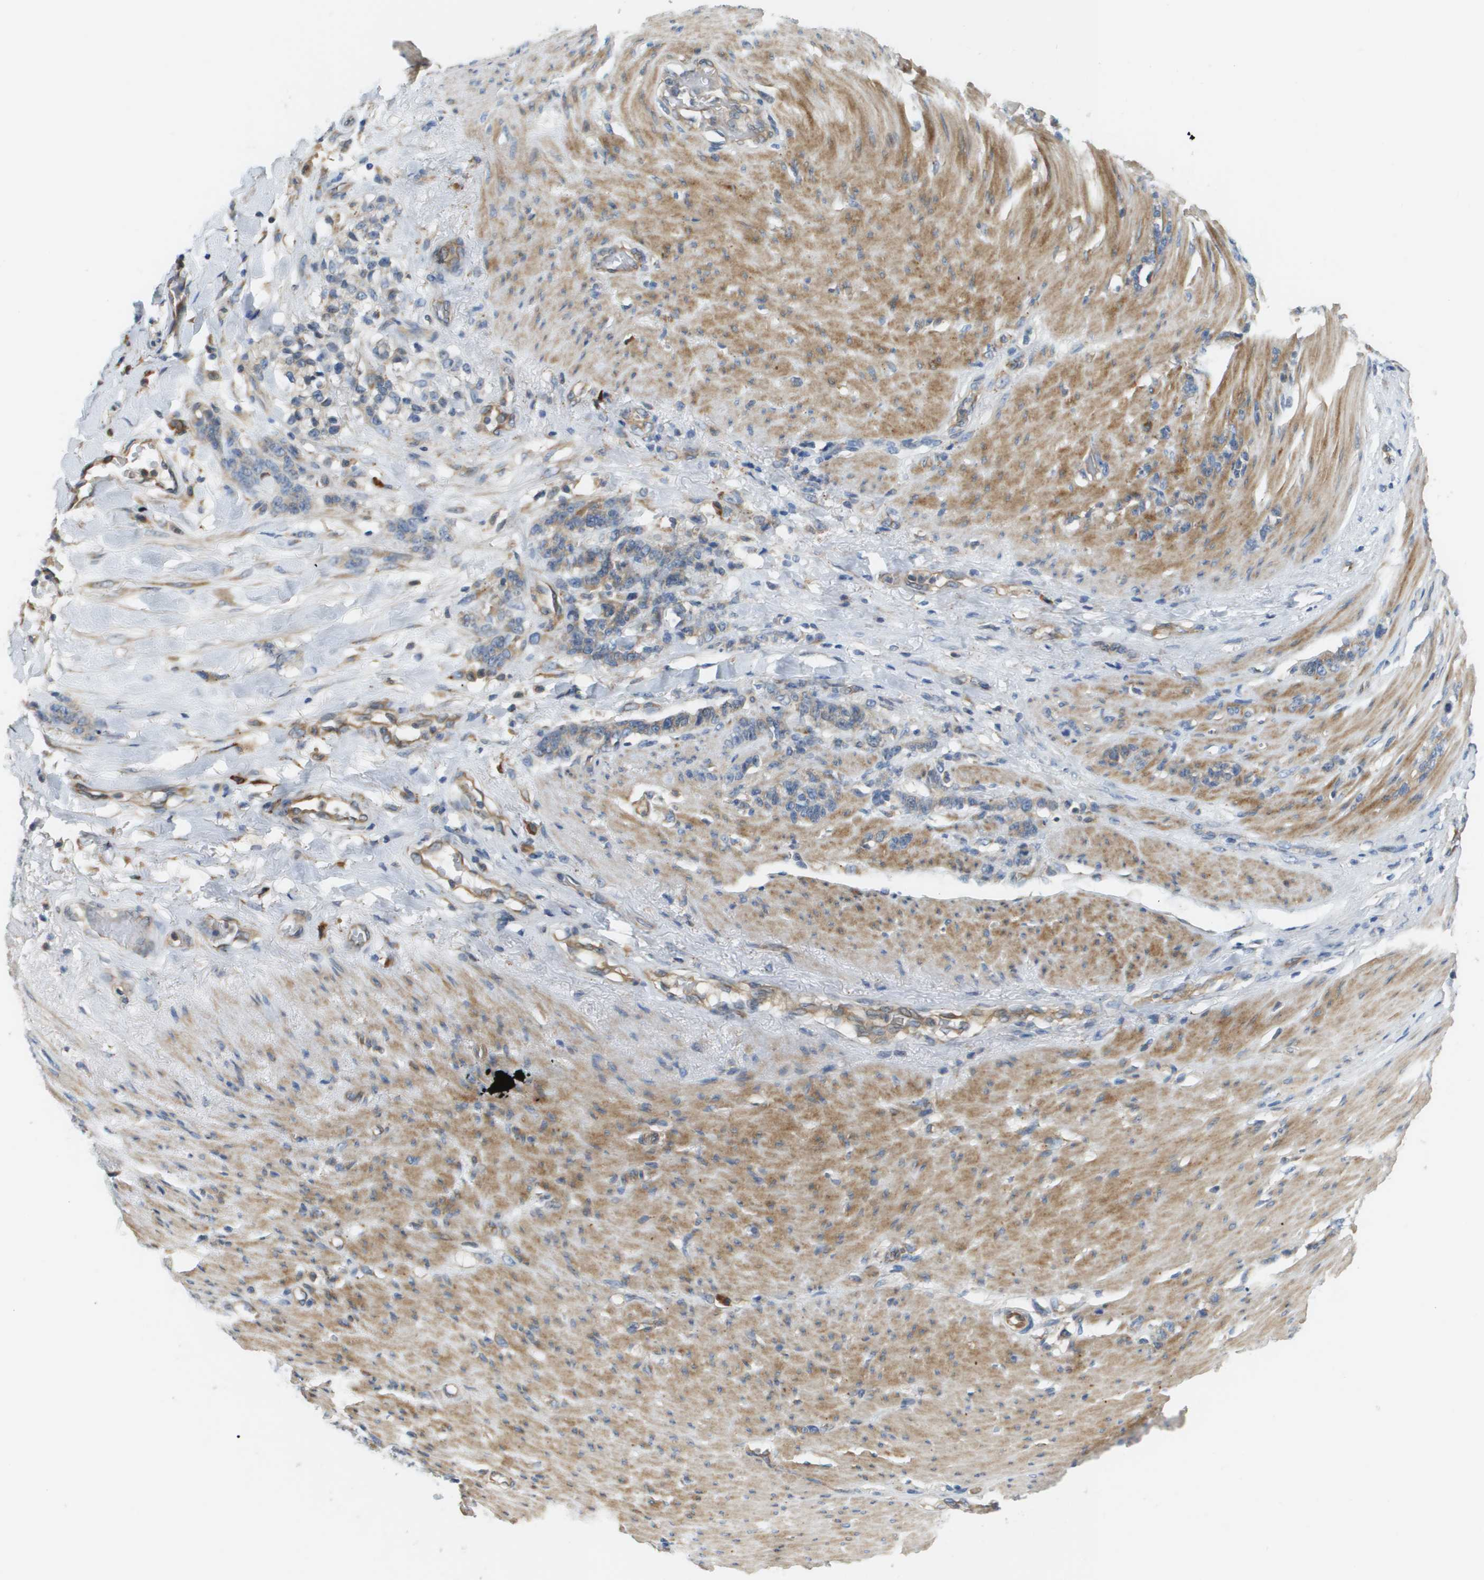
{"staining": {"intensity": "moderate", "quantity": "25%-75%", "location": "cytoplasmic/membranous"}, "tissue": "stomach cancer", "cell_type": "Tumor cells", "image_type": "cancer", "snomed": [{"axis": "morphology", "description": "Adenocarcinoma, NOS"}, {"axis": "topography", "description": "Stomach, lower"}], "caption": "Stomach cancer (adenocarcinoma) was stained to show a protein in brown. There is medium levels of moderate cytoplasmic/membranous positivity in about 25%-75% of tumor cells.", "gene": "CASP10", "patient": {"sex": "male", "age": 88}}